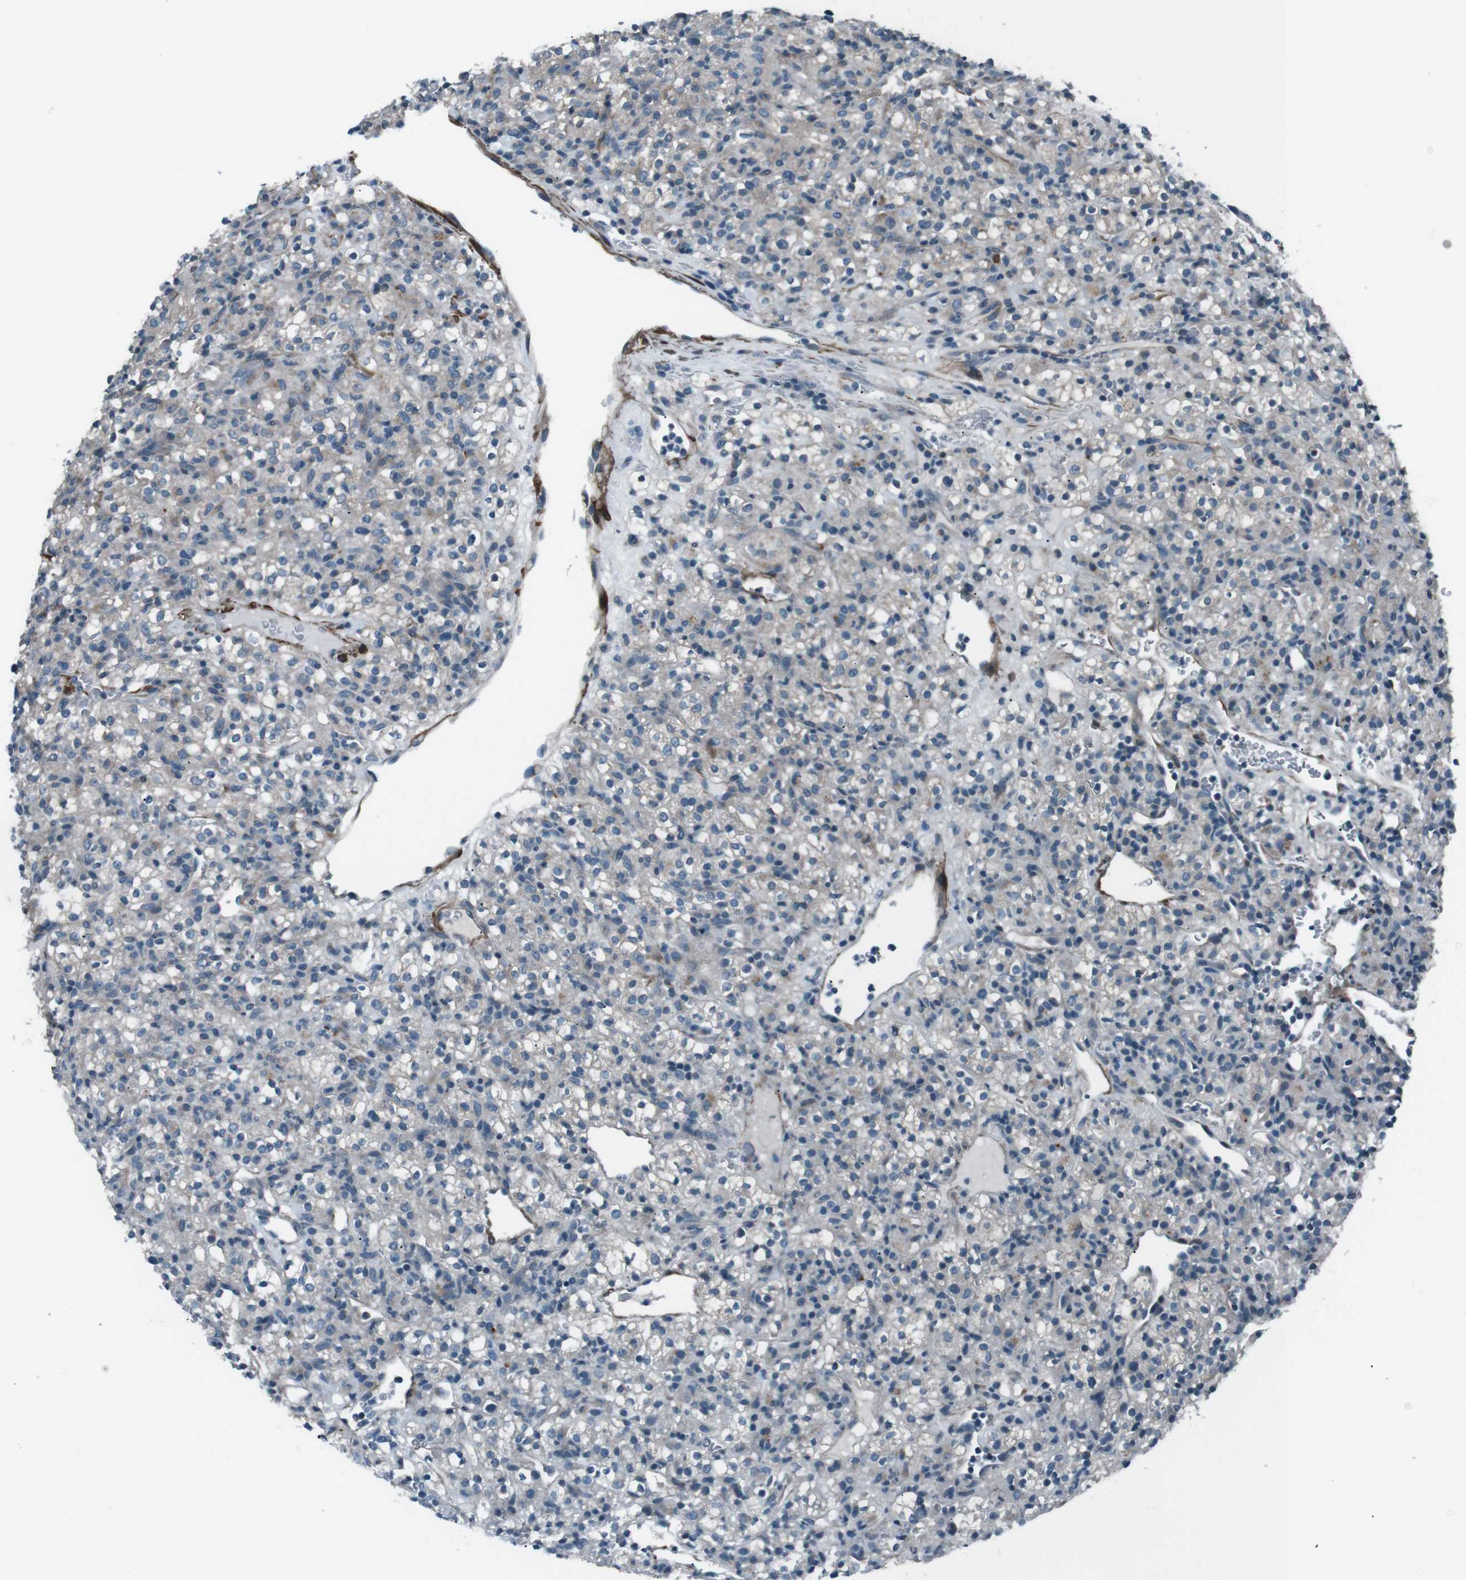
{"staining": {"intensity": "negative", "quantity": "none", "location": "none"}, "tissue": "renal cancer", "cell_type": "Tumor cells", "image_type": "cancer", "snomed": [{"axis": "morphology", "description": "Normal tissue, NOS"}, {"axis": "morphology", "description": "Adenocarcinoma, NOS"}, {"axis": "topography", "description": "Kidney"}], "caption": "This micrograph is of renal adenocarcinoma stained with IHC to label a protein in brown with the nuclei are counter-stained blue. There is no positivity in tumor cells.", "gene": "PDLIM5", "patient": {"sex": "female", "age": 72}}